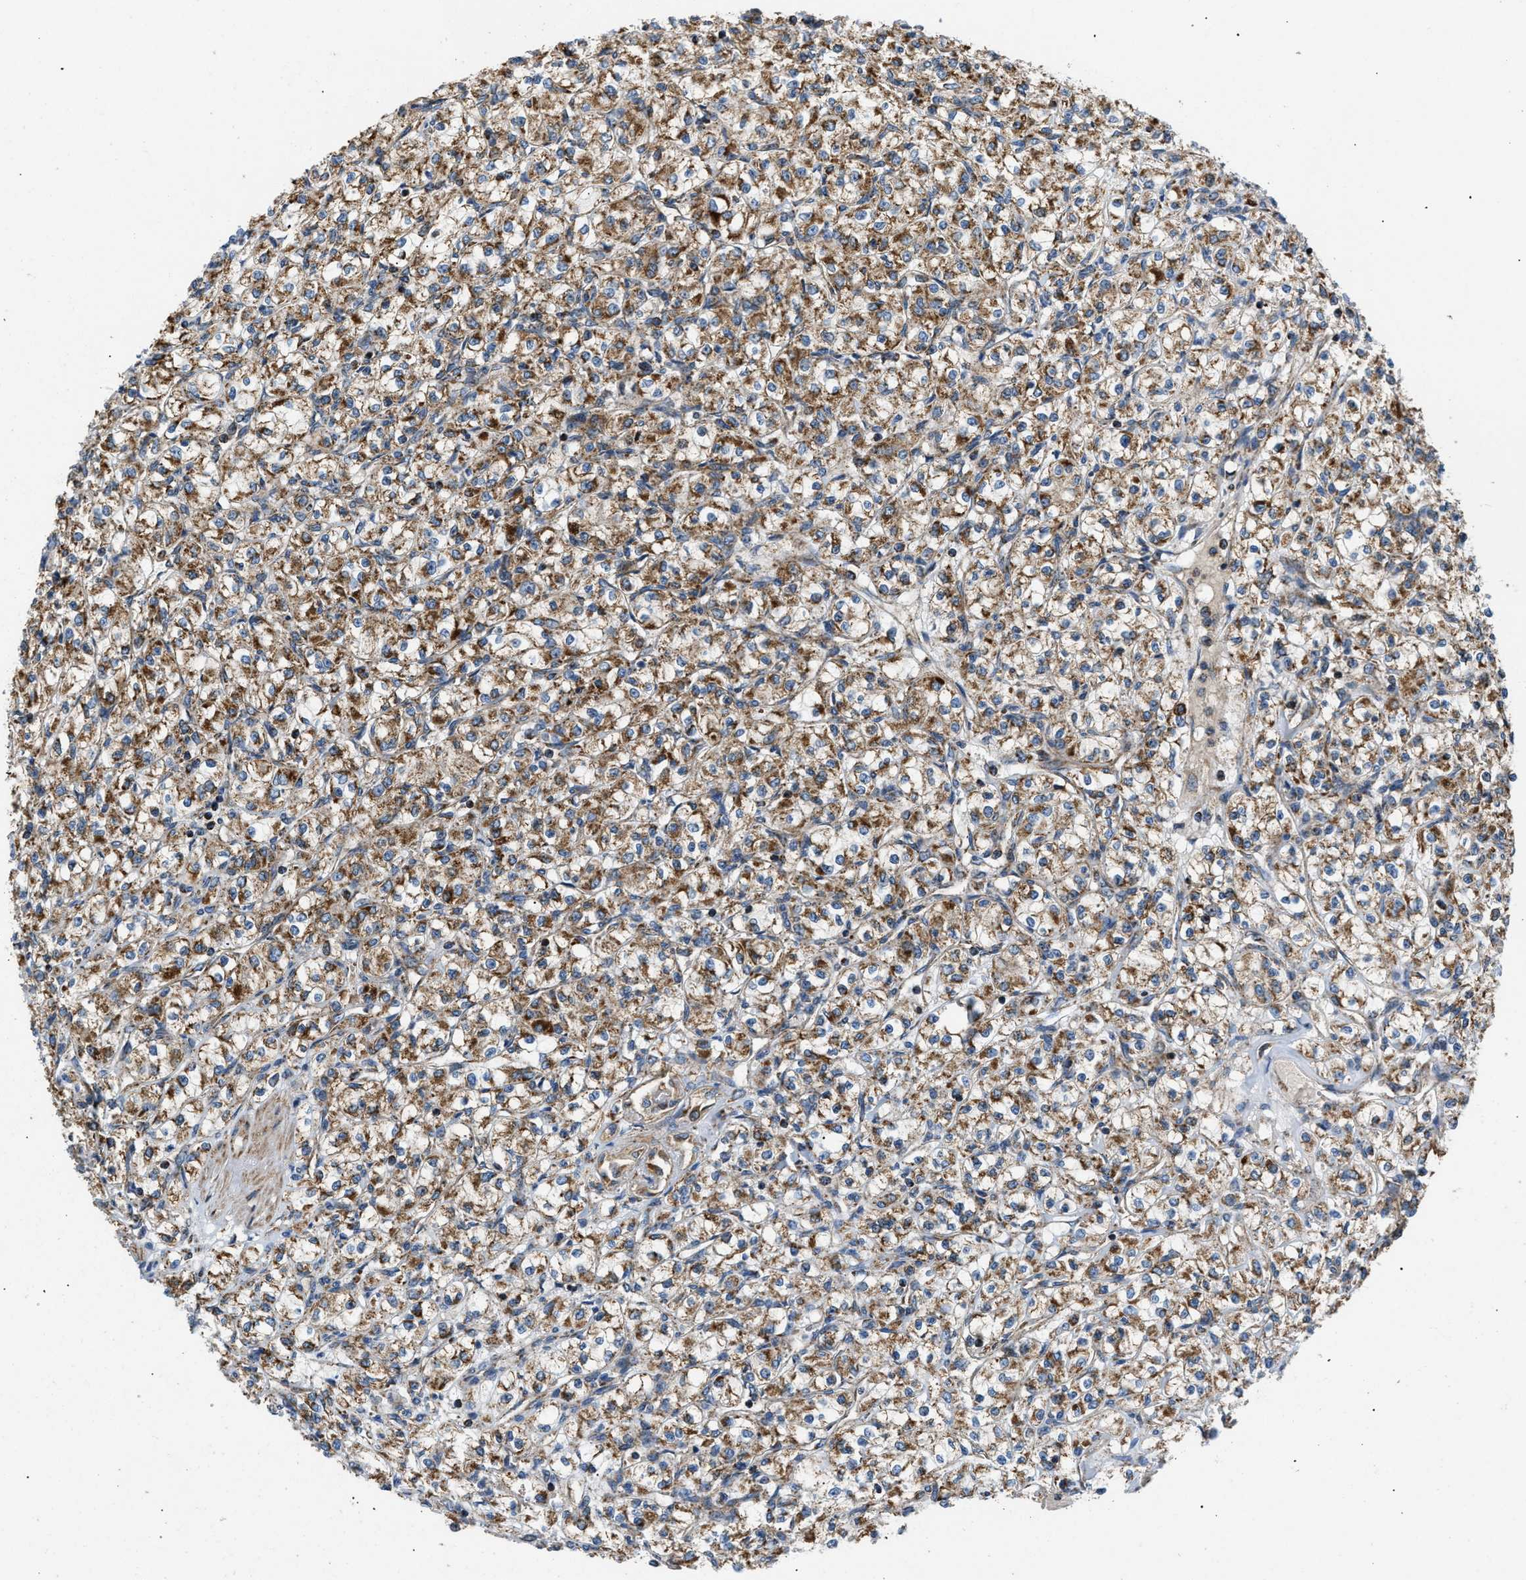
{"staining": {"intensity": "moderate", "quantity": ">75%", "location": "cytoplasmic/membranous"}, "tissue": "renal cancer", "cell_type": "Tumor cells", "image_type": "cancer", "snomed": [{"axis": "morphology", "description": "Adenocarcinoma, NOS"}, {"axis": "topography", "description": "Kidney"}], "caption": "Immunohistochemistry (IHC) (DAB (3,3'-diaminobenzidine)) staining of human renal adenocarcinoma exhibits moderate cytoplasmic/membranous protein staining in approximately >75% of tumor cells.", "gene": "OPTN", "patient": {"sex": "male", "age": 77}}